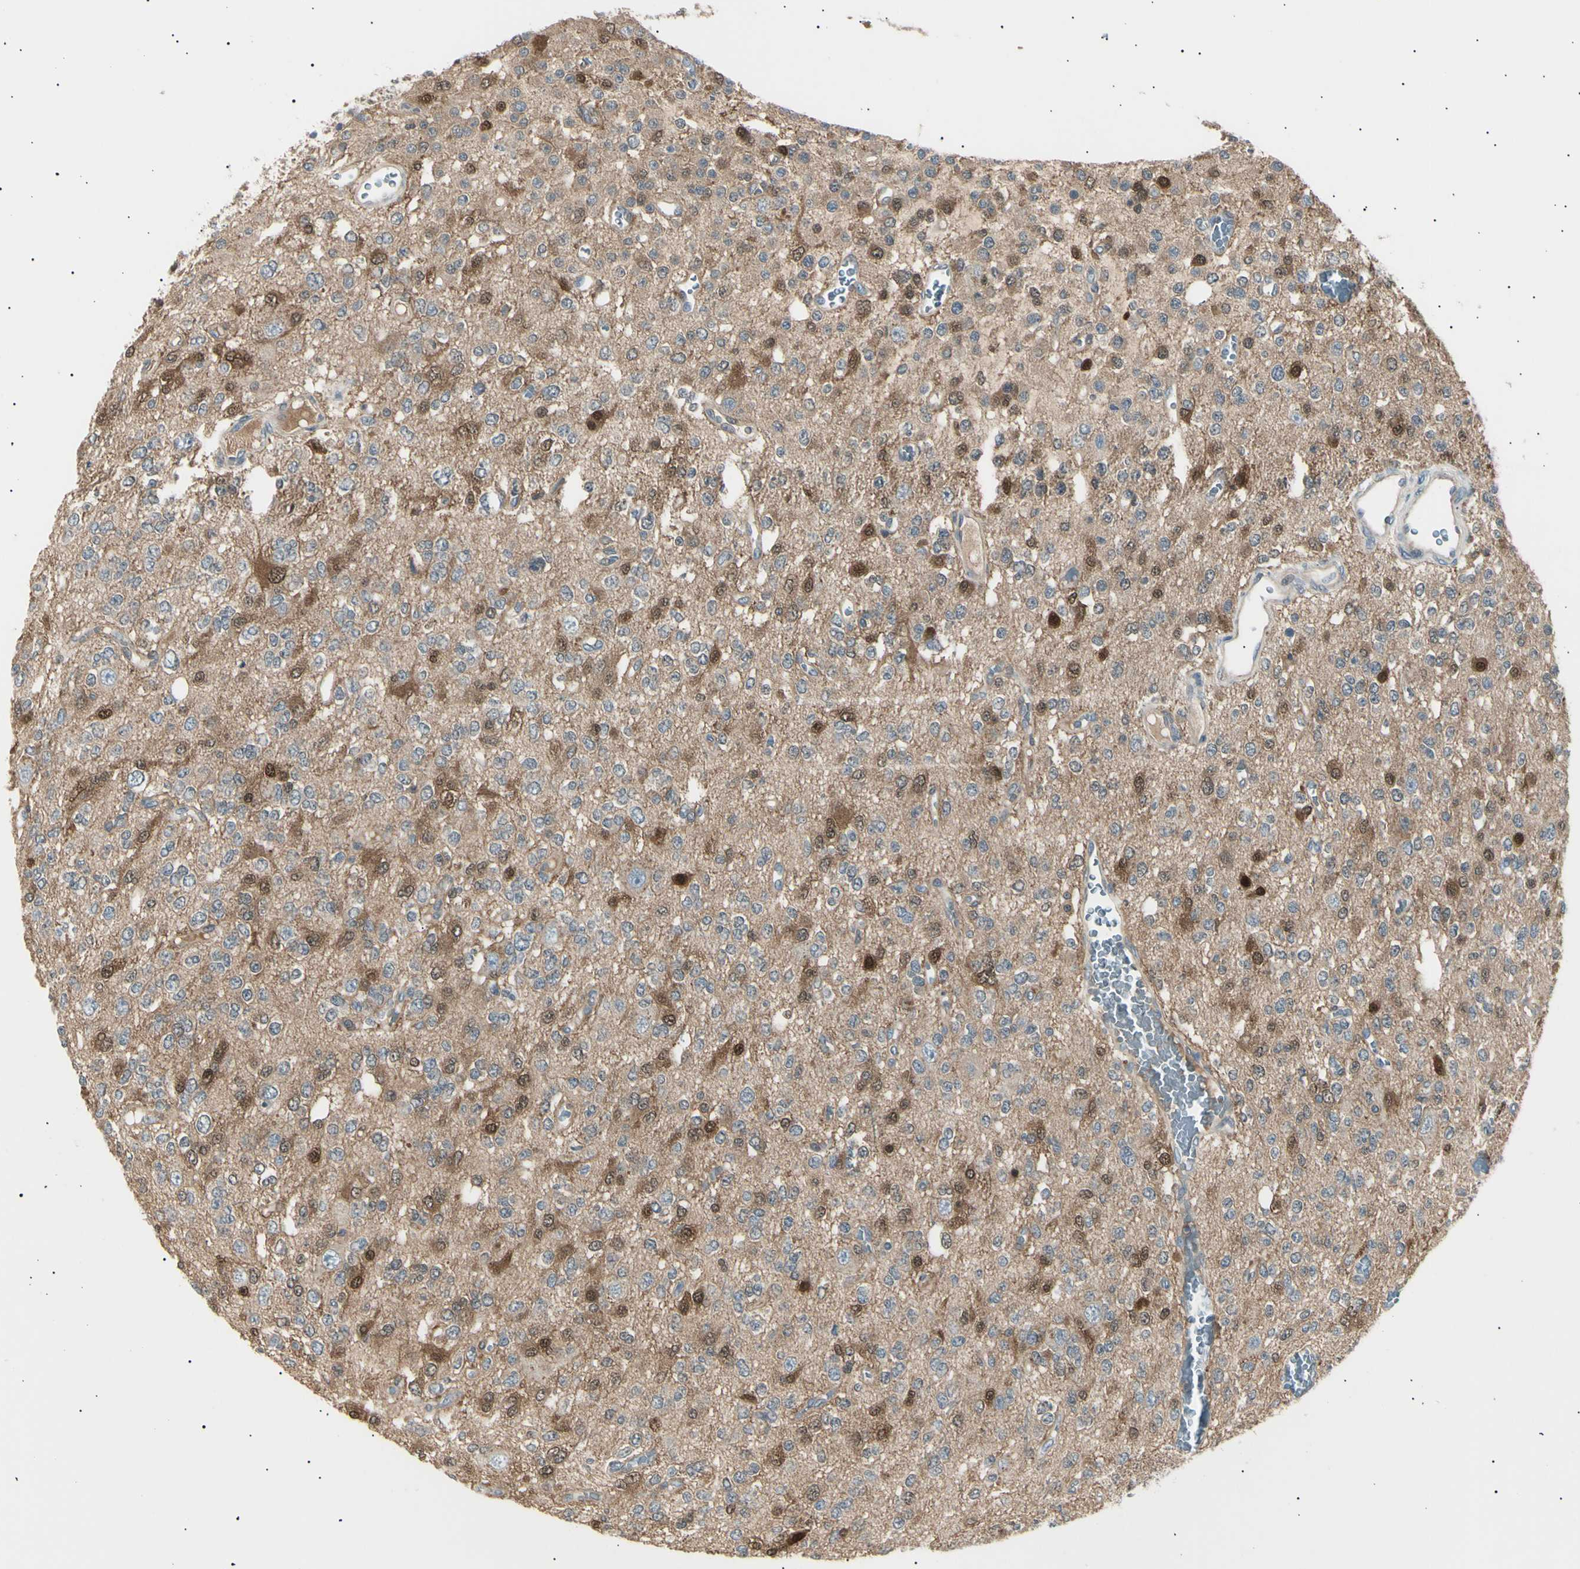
{"staining": {"intensity": "moderate", "quantity": ">75%", "location": "cytoplasmic/membranous,nuclear"}, "tissue": "glioma", "cell_type": "Tumor cells", "image_type": "cancer", "snomed": [{"axis": "morphology", "description": "Glioma, malignant, Low grade"}, {"axis": "topography", "description": "Brain"}], "caption": "High-power microscopy captured an immunohistochemistry micrograph of glioma, revealing moderate cytoplasmic/membranous and nuclear expression in approximately >75% of tumor cells. The staining was performed using DAB, with brown indicating positive protein expression. Nuclei are stained blue with hematoxylin.", "gene": "LHPP", "patient": {"sex": "male", "age": 38}}